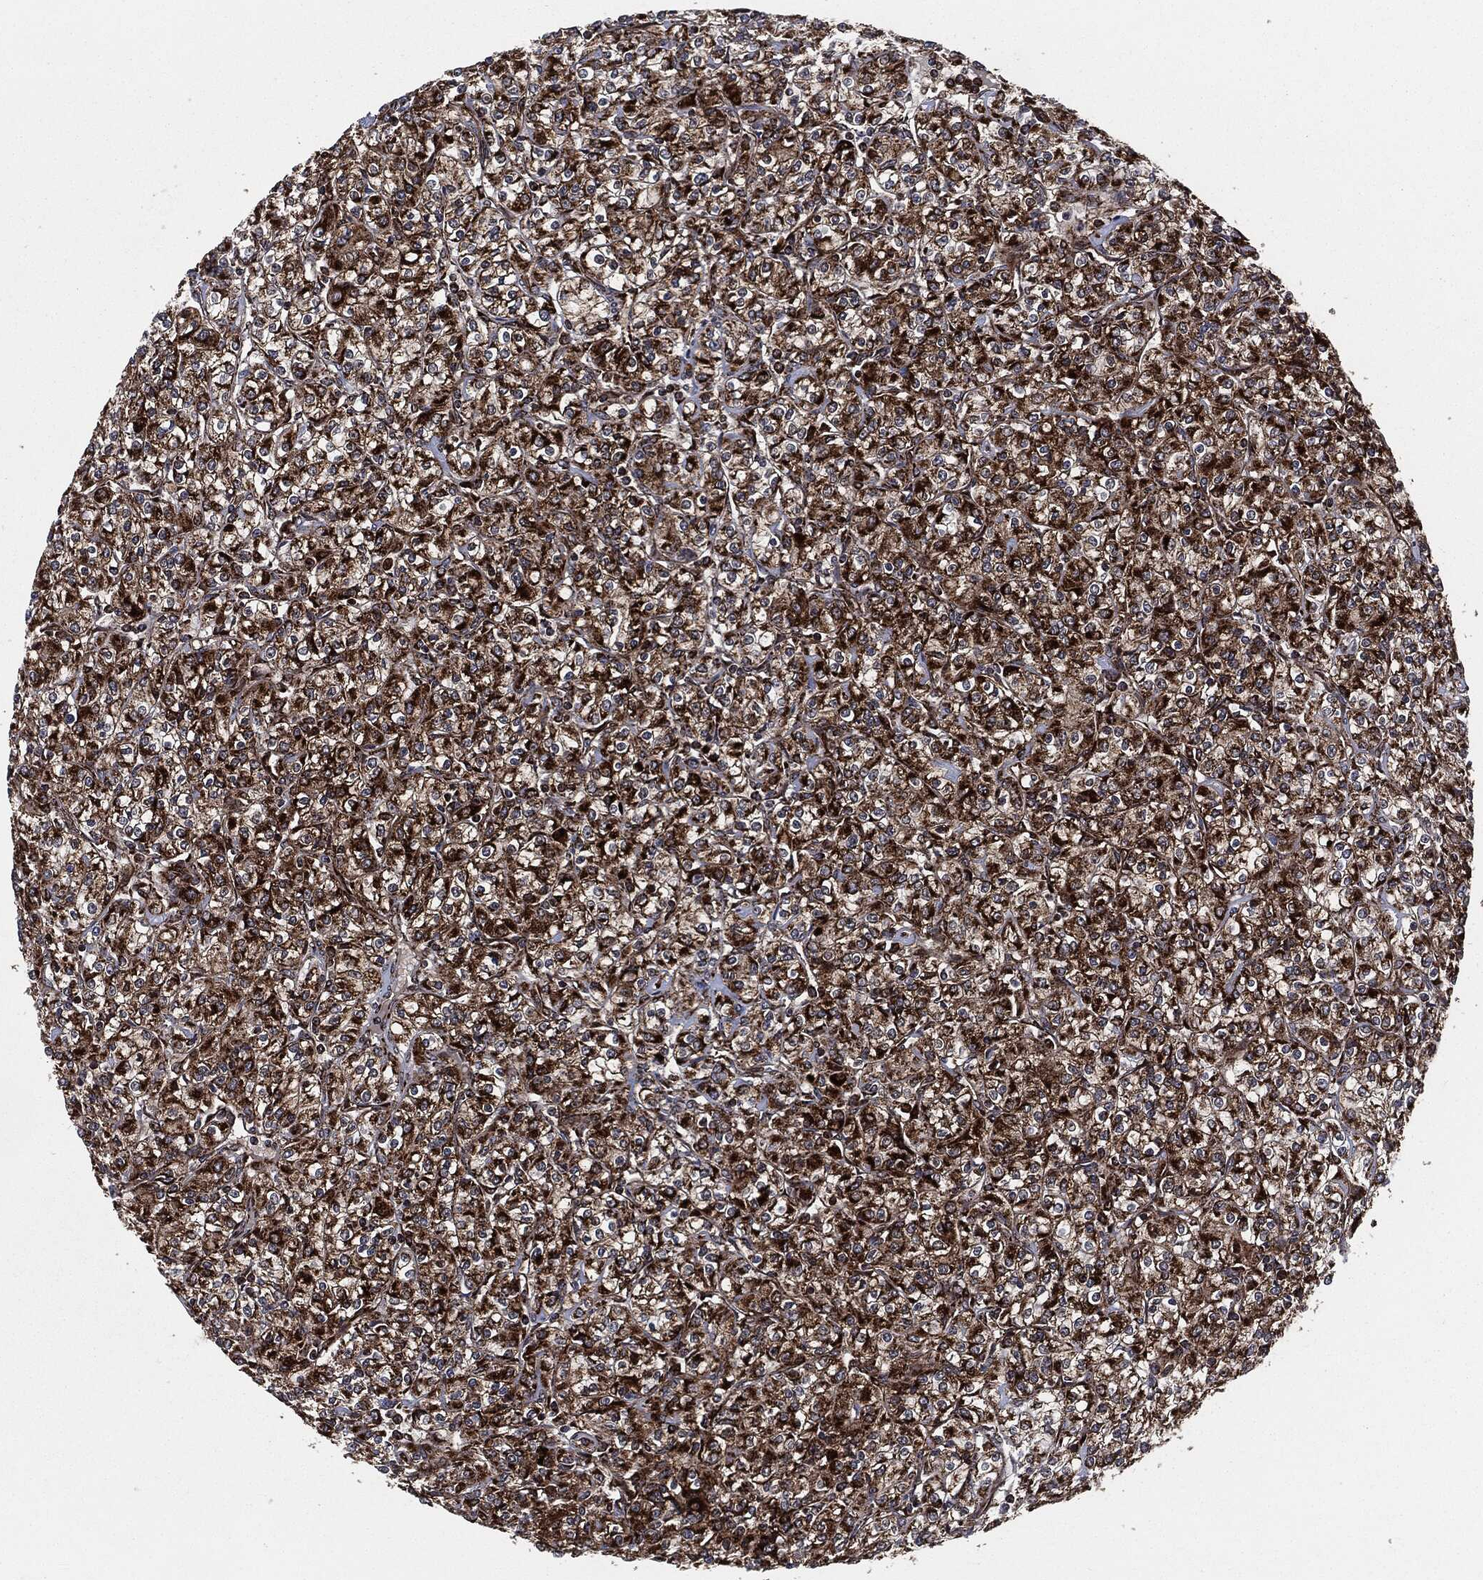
{"staining": {"intensity": "strong", "quantity": "25%-75%", "location": "cytoplasmic/membranous"}, "tissue": "renal cancer", "cell_type": "Tumor cells", "image_type": "cancer", "snomed": [{"axis": "morphology", "description": "Adenocarcinoma, NOS"}, {"axis": "topography", "description": "Kidney"}], "caption": "Renal cancer stained with DAB (3,3'-diaminobenzidine) immunohistochemistry (IHC) demonstrates high levels of strong cytoplasmic/membranous staining in about 25%-75% of tumor cells.", "gene": "FH", "patient": {"sex": "male", "age": 77}}